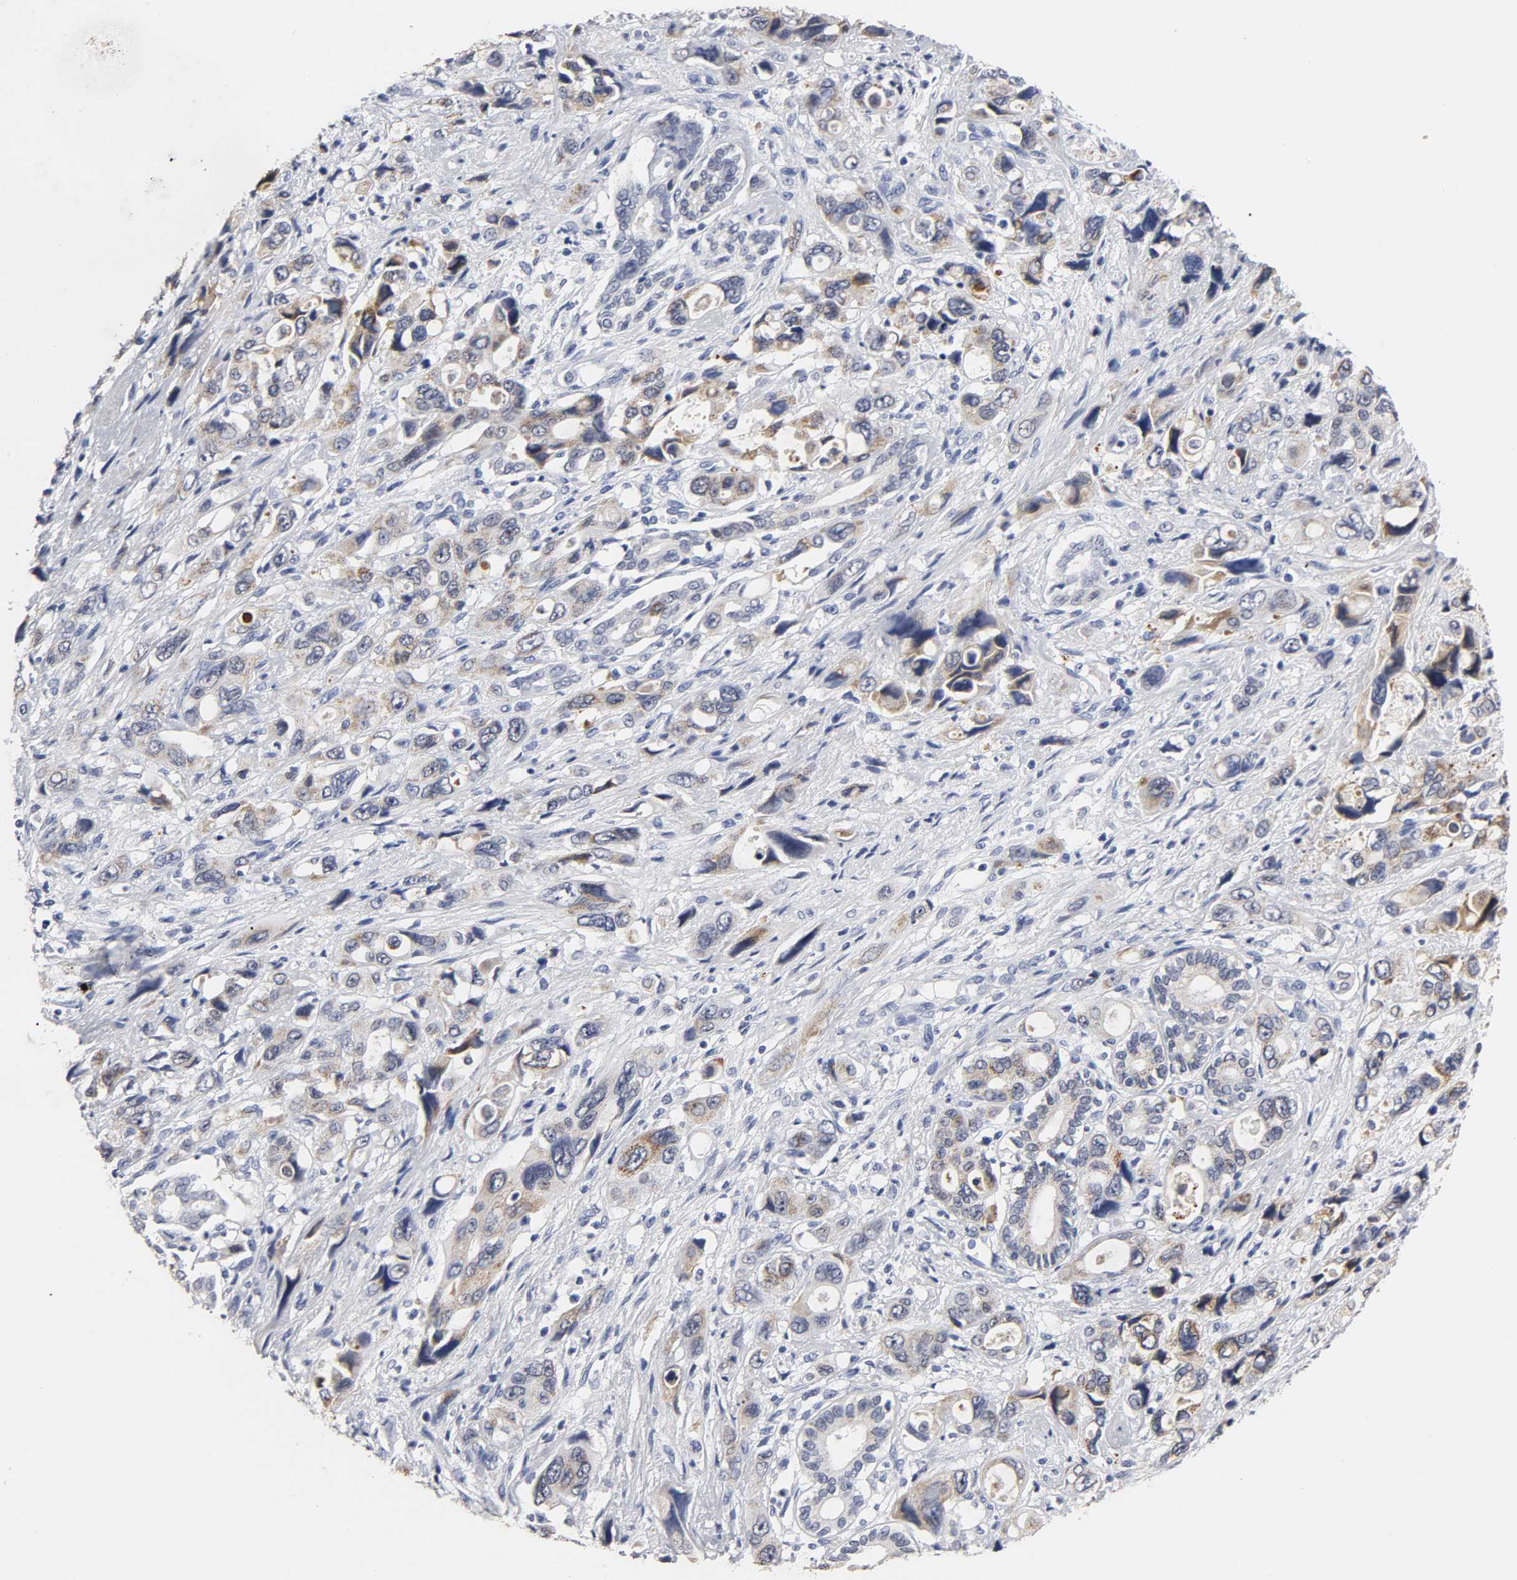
{"staining": {"intensity": "weak", "quantity": "25%-75%", "location": "cytoplasmic/membranous"}, "tissue": "pancreatic cancer", "cell_type": "Tumor cells", "image_type": "cancer", "snomed": [{"axis": "morphology", "description": "Adenocarcinoma, NOS"}, {"axis": "topography", "description": "Pancreas"}], "caption": "Immunohistochemical staining of adenocarcinoma (pancreatic) reveals low levels of weak cytoplasmic/membranous protein staining in about 25%-75% of tumor cells.", "gene": "GRHL2", "patient": {"sex": "male", "age": 46}}